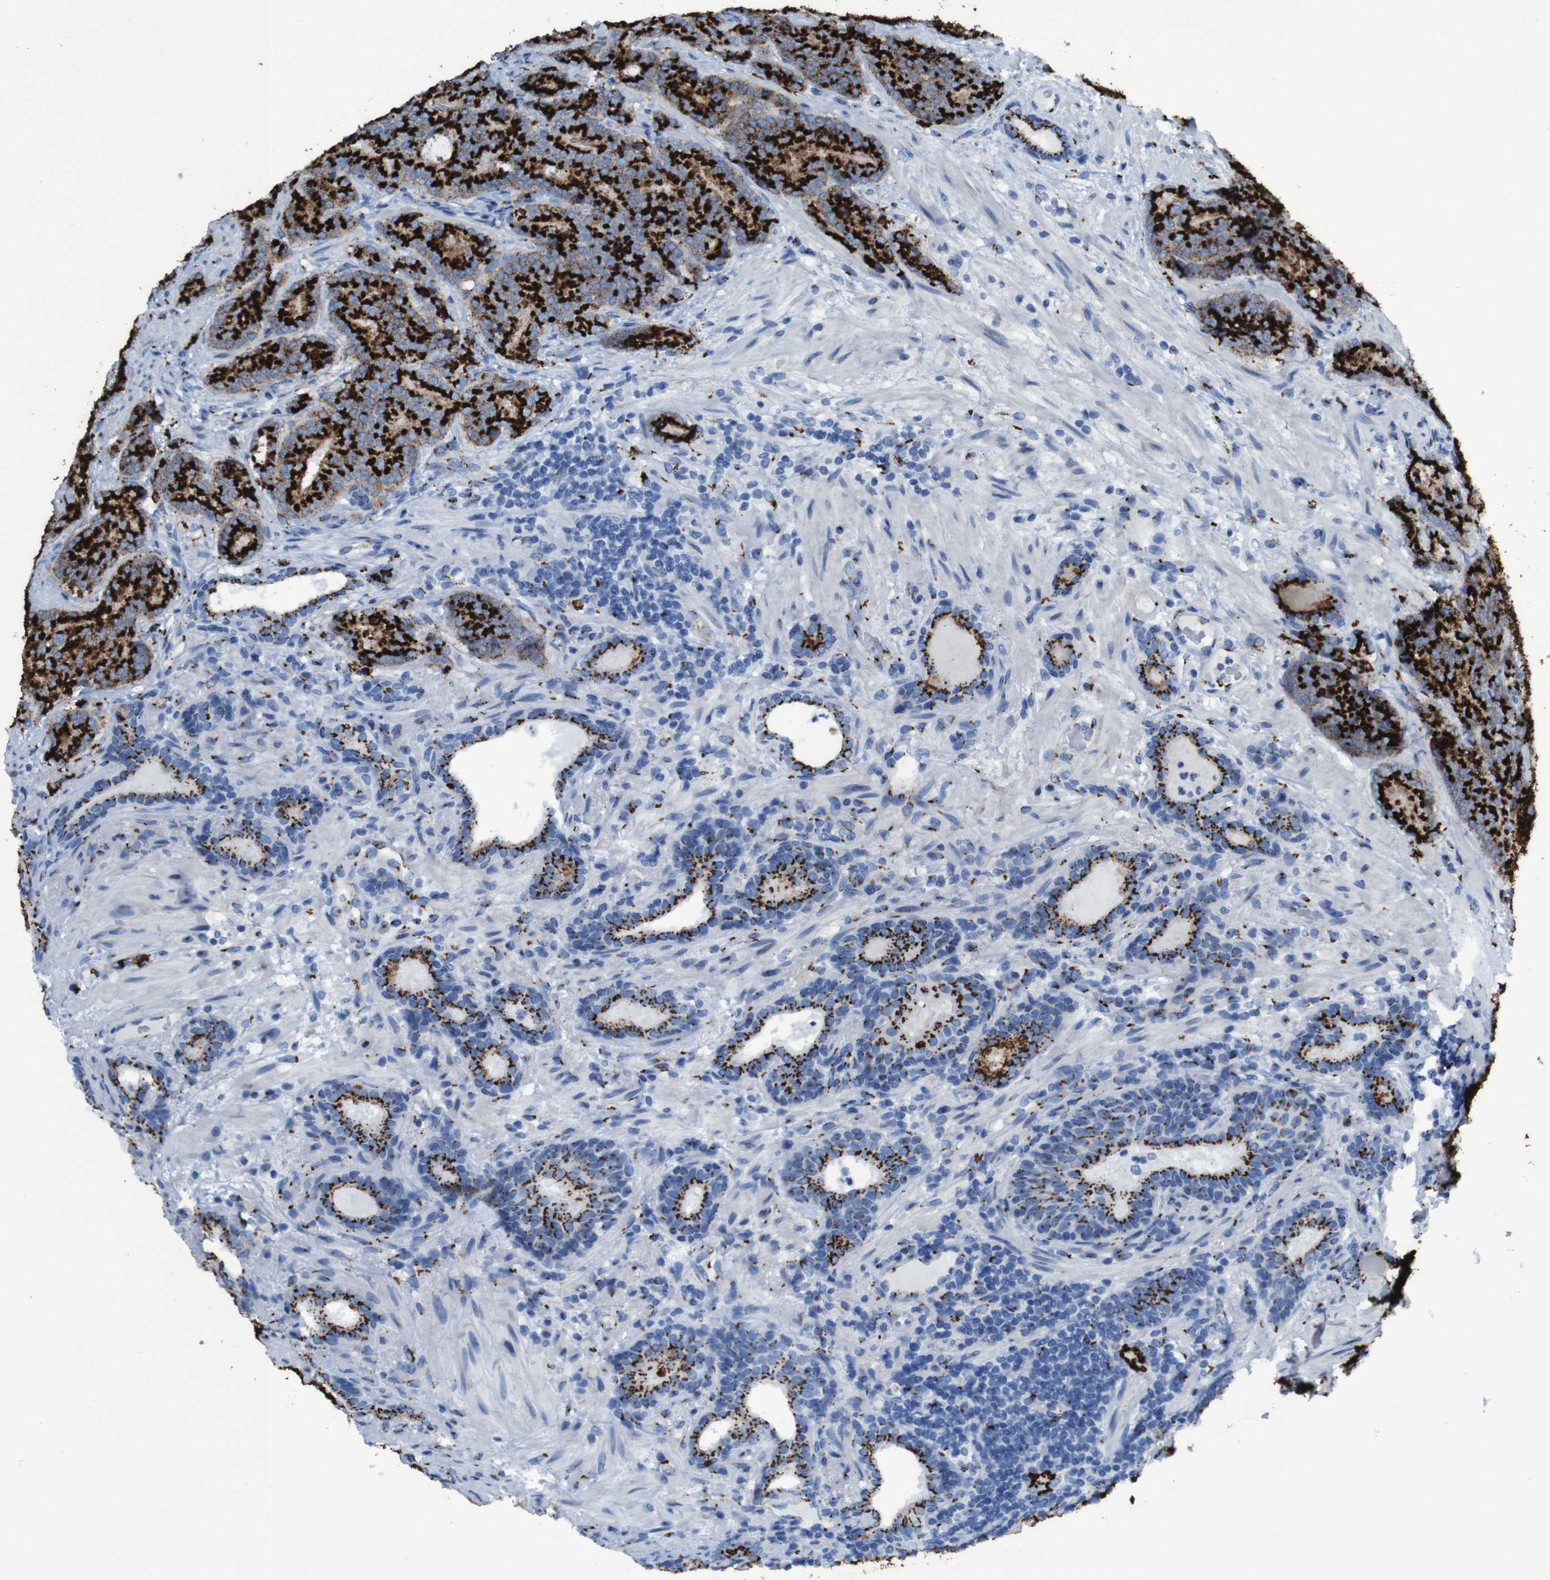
{"staining": {"intensity": "strong", "quantity": ">75%", "location": "cytoplasmic/membranous"}, "tissue": "prostate cancer", "cell_type": "Tumor cells", "image_type": "cancer", "snomed": [{"axis": "morphology", "description": "Adenocarcinoma, High grade"}, {"axis": "topography", "description": "Prostate"}], "caption": "Protein analysis of prostate cancer (high-grade adenocarcinoma) tissue displays strong cytoplasmic/membranous expression in approximately >75% of tumor cells. The protein is shown in brown color, while the nuclei are stained blue.", "gene": "GOLM1", "patient": {"sex": "male", "age": 61}}